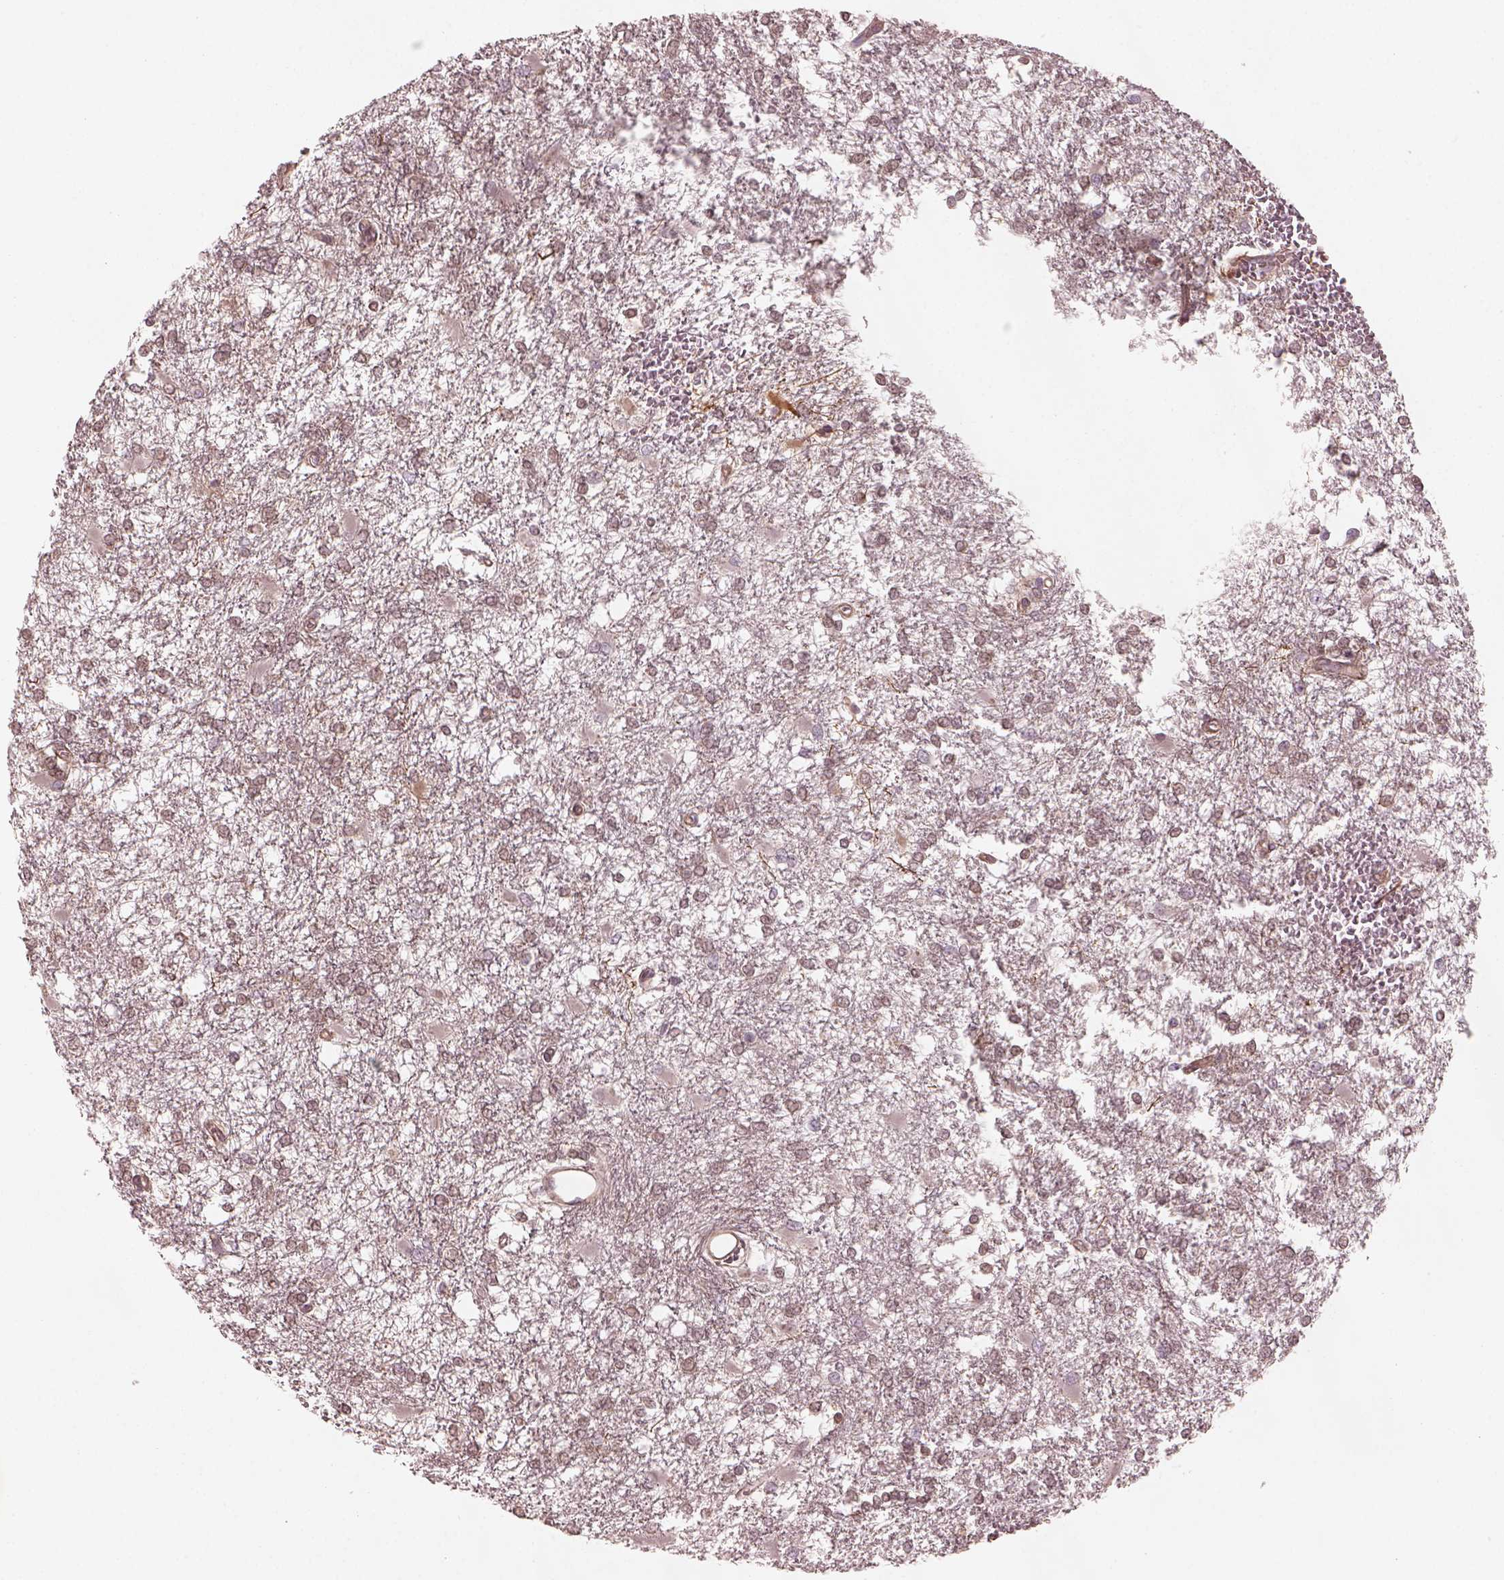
{"staining": {"intensity": "weak", "quantity": ">75%", "location": "cytoplasmic/membranous"}, "tissue": "glioma", "cell_type": "Tumor cells", "image_type": "cancer", "snomed": [{"axis": "morphology", "description": "Glioma, malignant, High grade"}, {"axis": "topography", "description": "Cerebral cortex"}], "caption": "Immunohistochemistry (IHC) (DAB (3,3'-diaminobenzidine)) staining of malignant glioma (high-grade) displays weak cytoplasmic/membranous protein positivity in approximately >75% of tumor cells.", "gene": "FAM107B", "patient": {"sex": "male", "age": 79}}